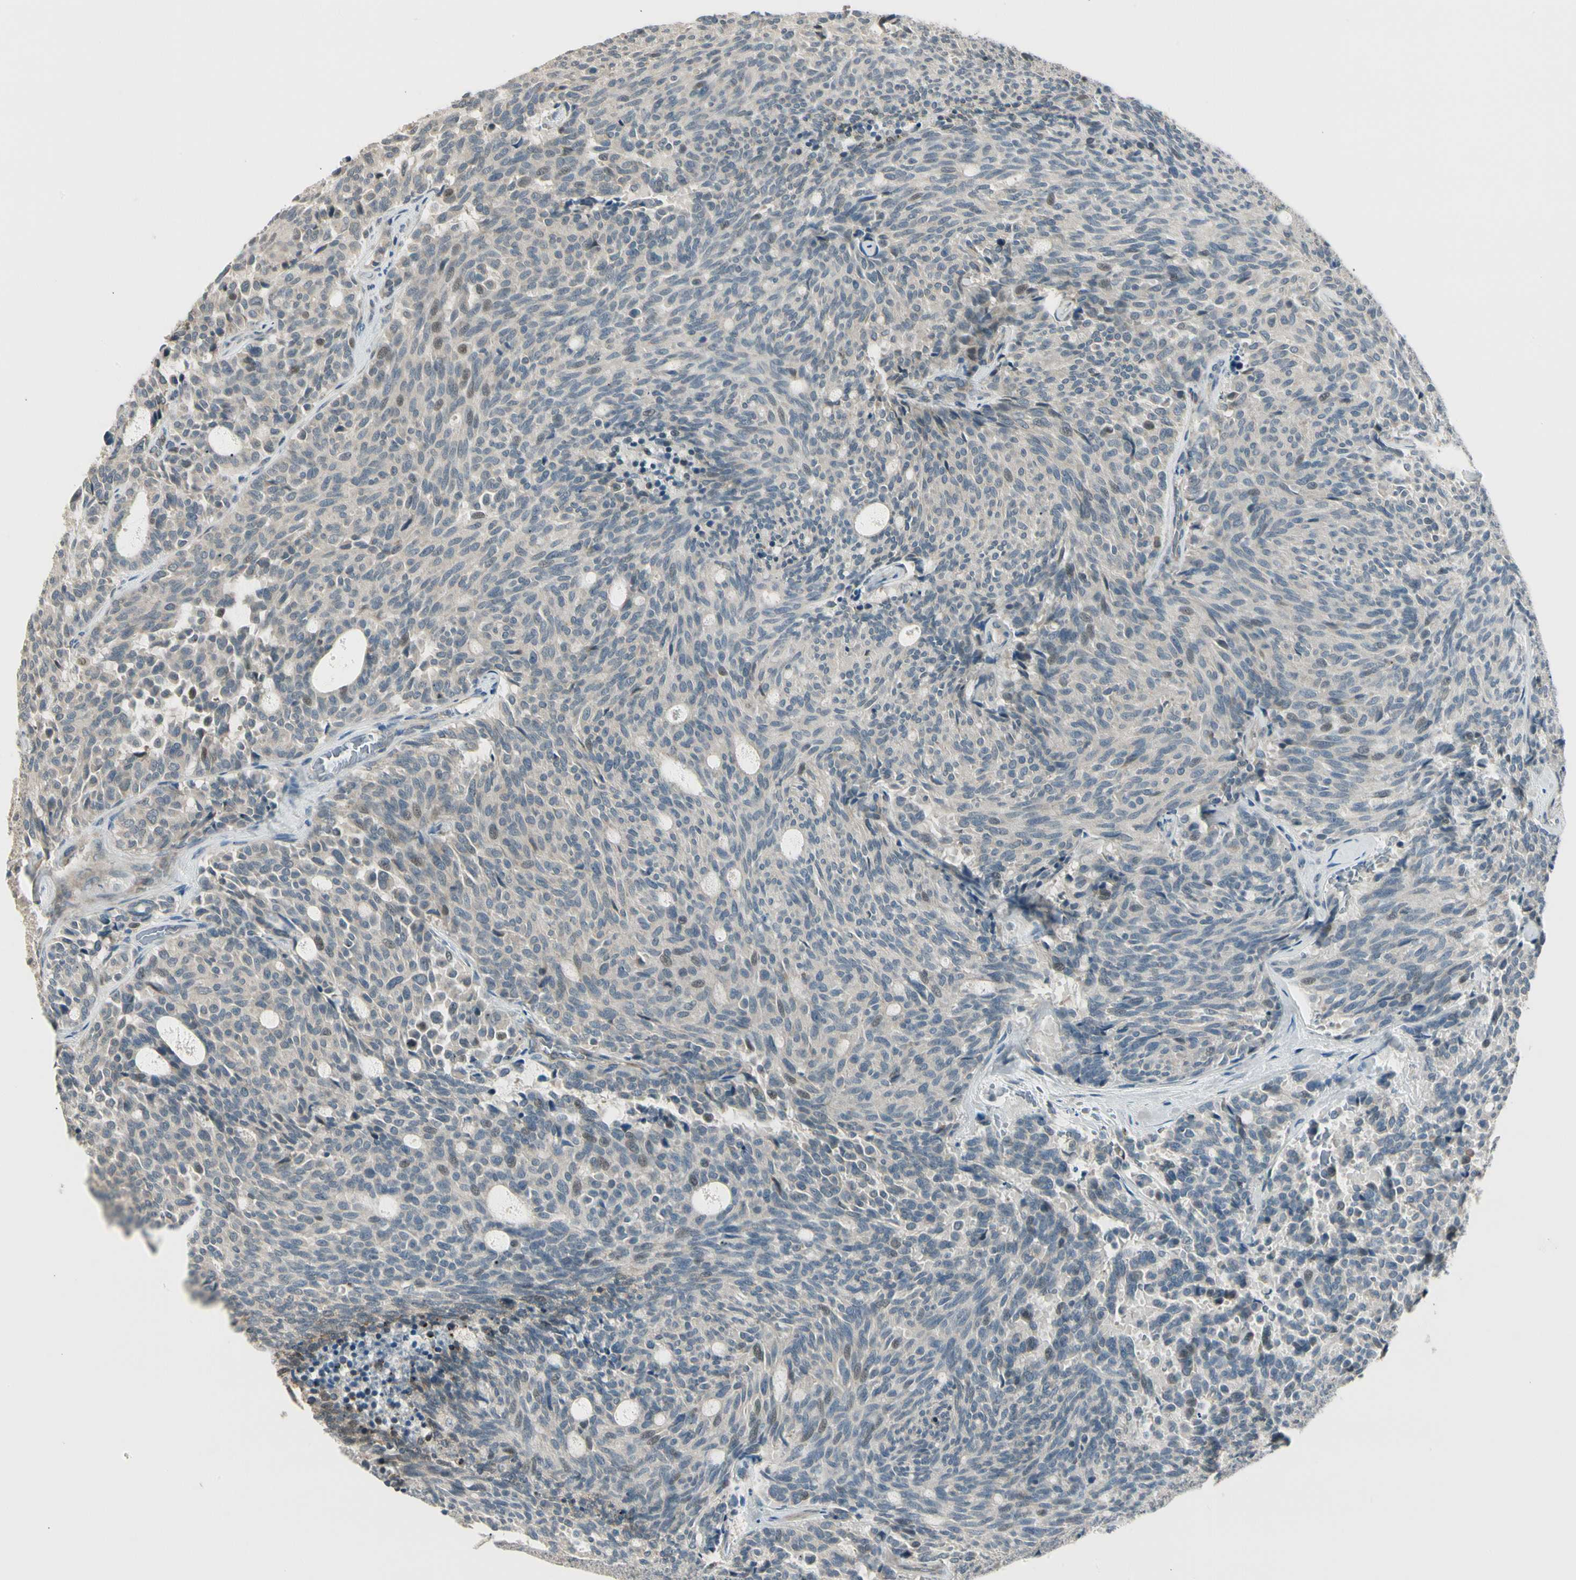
{"staining": {"intensity": "weak", "quantity": "<25%", "location": "nuclear"}, "tissue": "carcinoid", "cell_type": "Tumor cells", "image_type": "cancer", "snomed": [{"axis": "morphology", "description": "Carcinoid, malignant, NOS"}, {"axis": "topography", "description": "Pancreas"}], "caption": "Human malignant carcinoid stained for a protein using immunohistochemistry (IHC) shows no positivity in tumor cells.", "gene": "PCDHB15", "patient": {"sex": "female", "age": 54}}